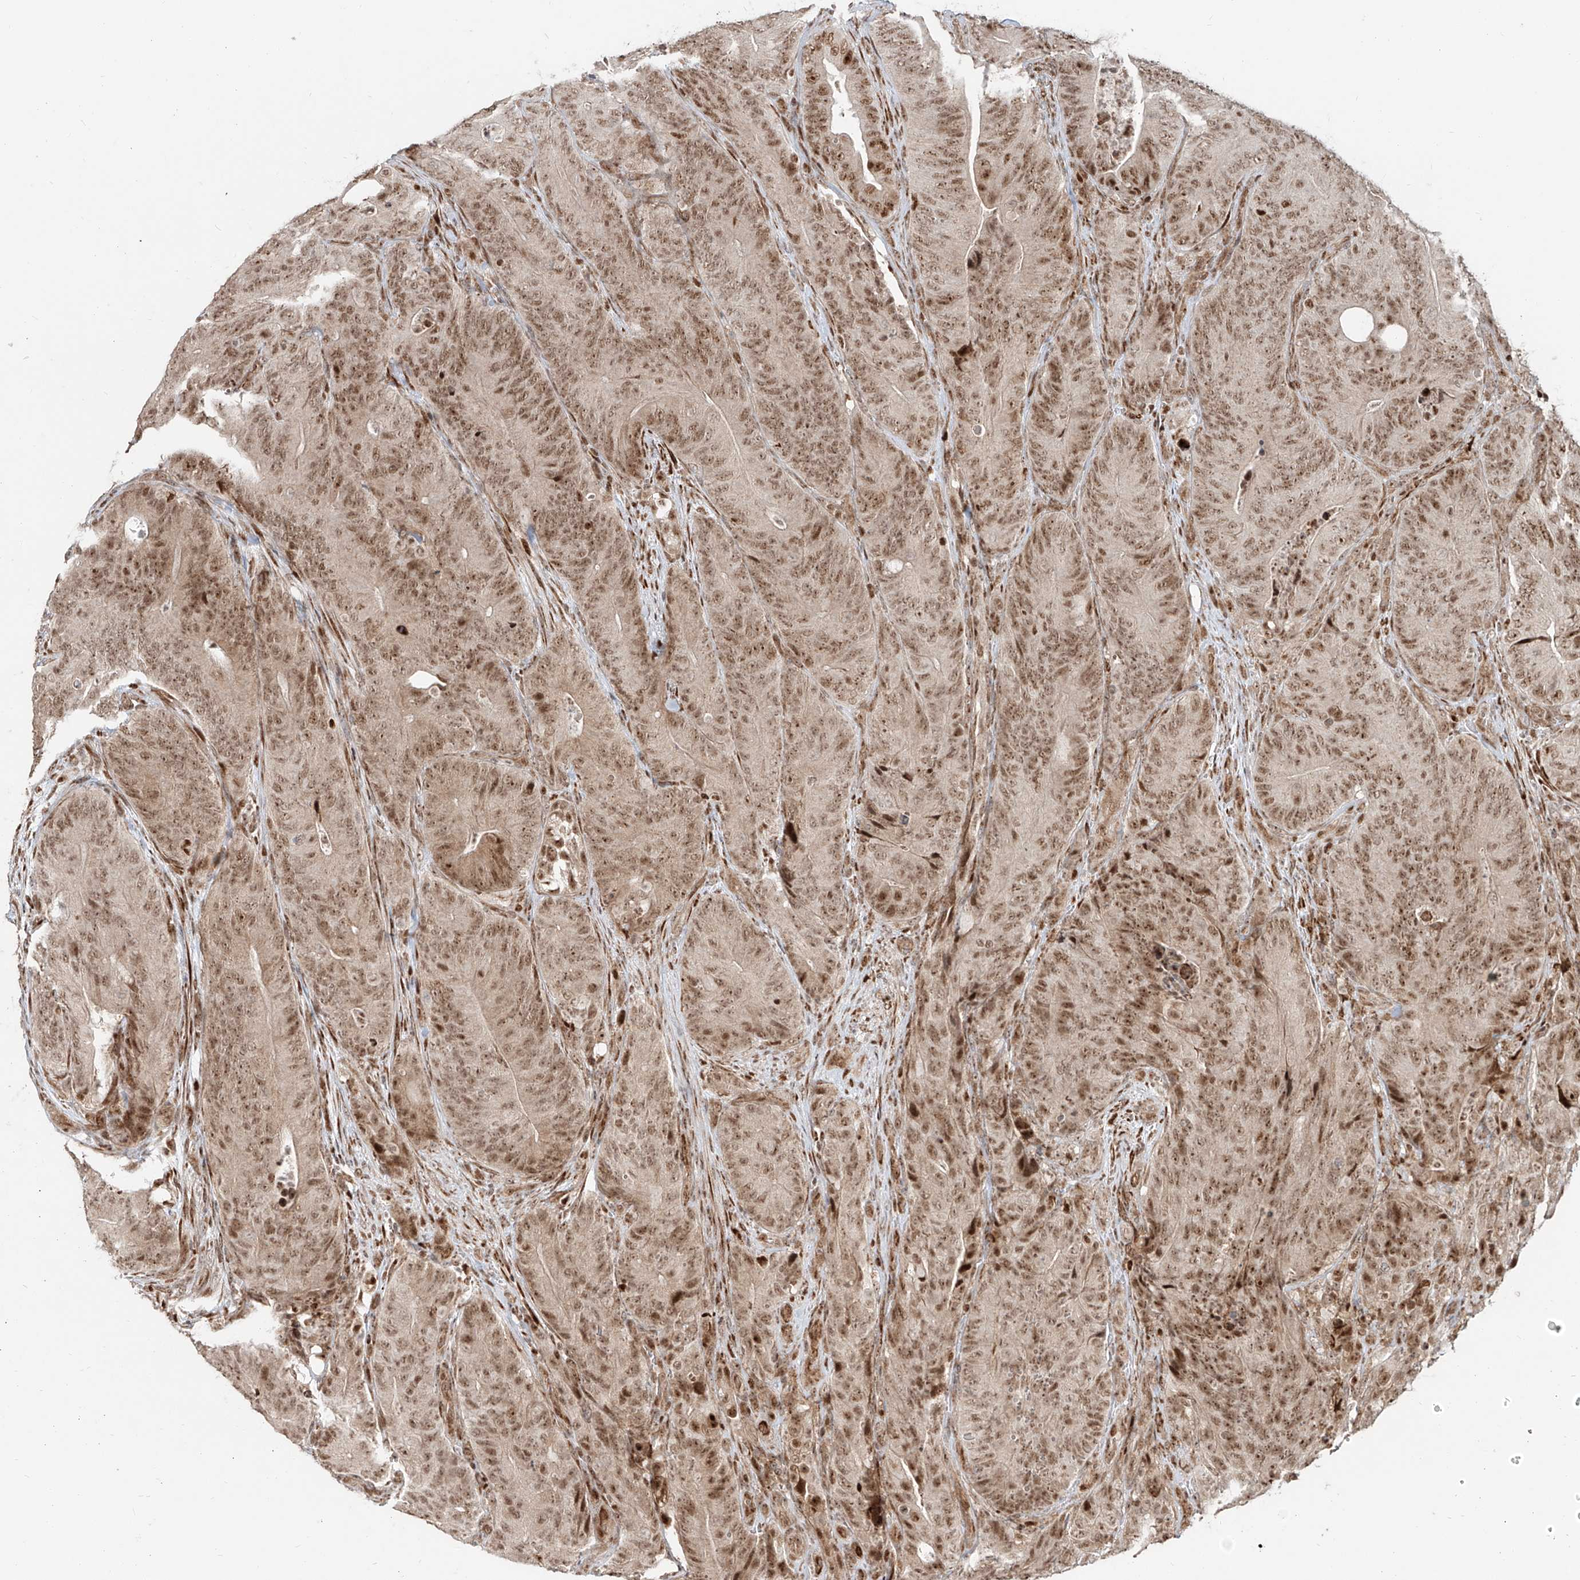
{"staining": {"intensity": "moderate", "quantity": ">75%", "location": "cytoplasmic/membranous,nuclear"}, "tissue": "colorectal cancer", "cell_type": "Tumor cells", "image_type": "cancer", "snomed": [{"axis": "morphology", "description": "Normal tissue, NOS"}, {"axis": "topography", "description": "Colon"}], "caption": "DAB (3,3'-diaminobenzidine) immunohistochemical staining of human colorectal cancer shows moderate cytoplasmic/membranous and nuclear protein staining in about >75% of tumor cells.", "gene": "ZNF710", "patient": {"sex": "female", "age": 82}}